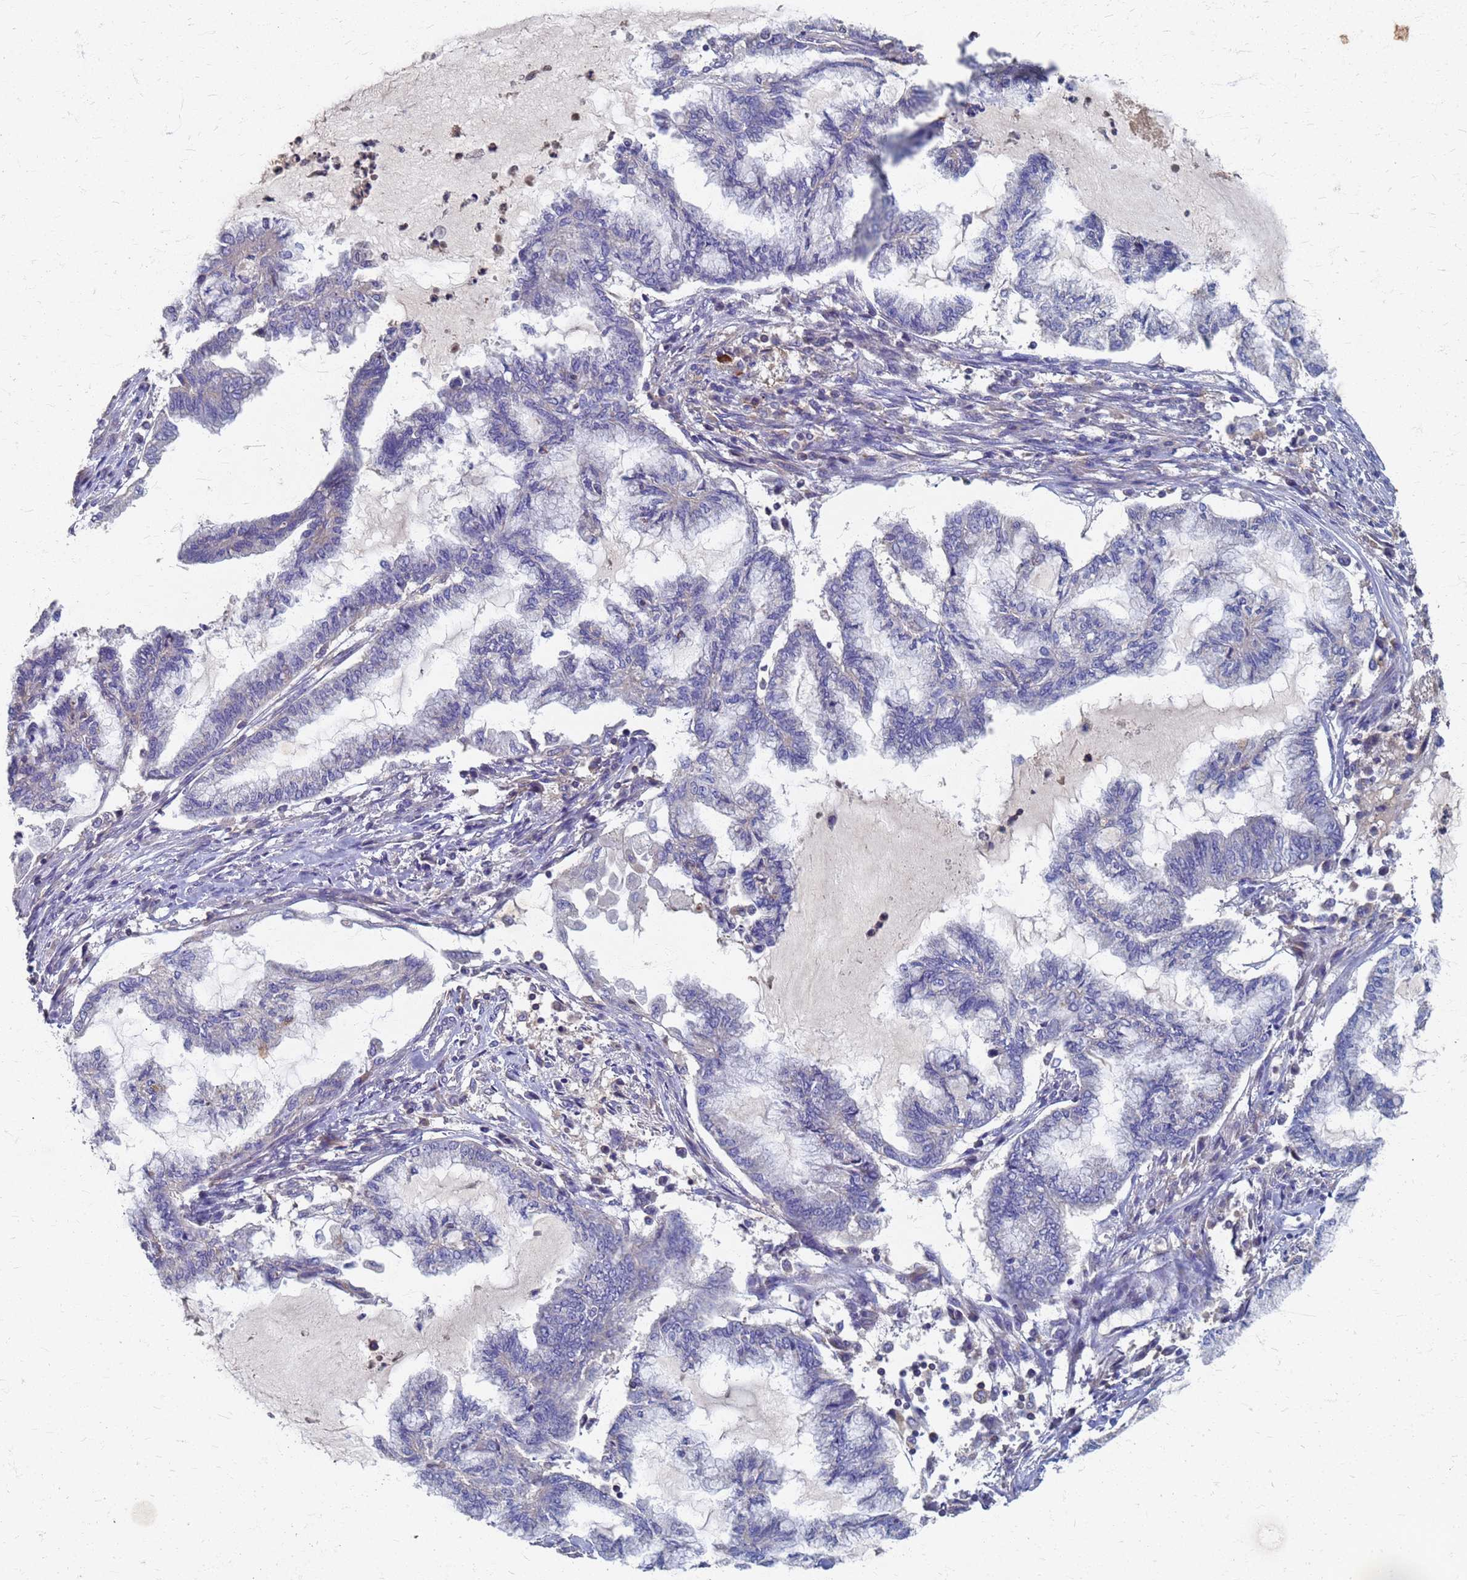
{"staining": {"intensity": "negative", "quantity": "none", "location": "none"}, "tissue": "endometrial cancer", "cell_type": "Tumor cells", "image_type": "cancer", "snomed": [{"axis": "morphology", "description": "Adenocarcinoma, NOS"}, {"axis": "topography", "description": "Endometrium"}], "caption": "Endometrial cancer (adenocarcinoma) stained for a protein using immunohistochemistry (IHC) reveals no expression tumor cells.", "gene": "KRCC1", "patient": {"sex": "female", "age": 86}}